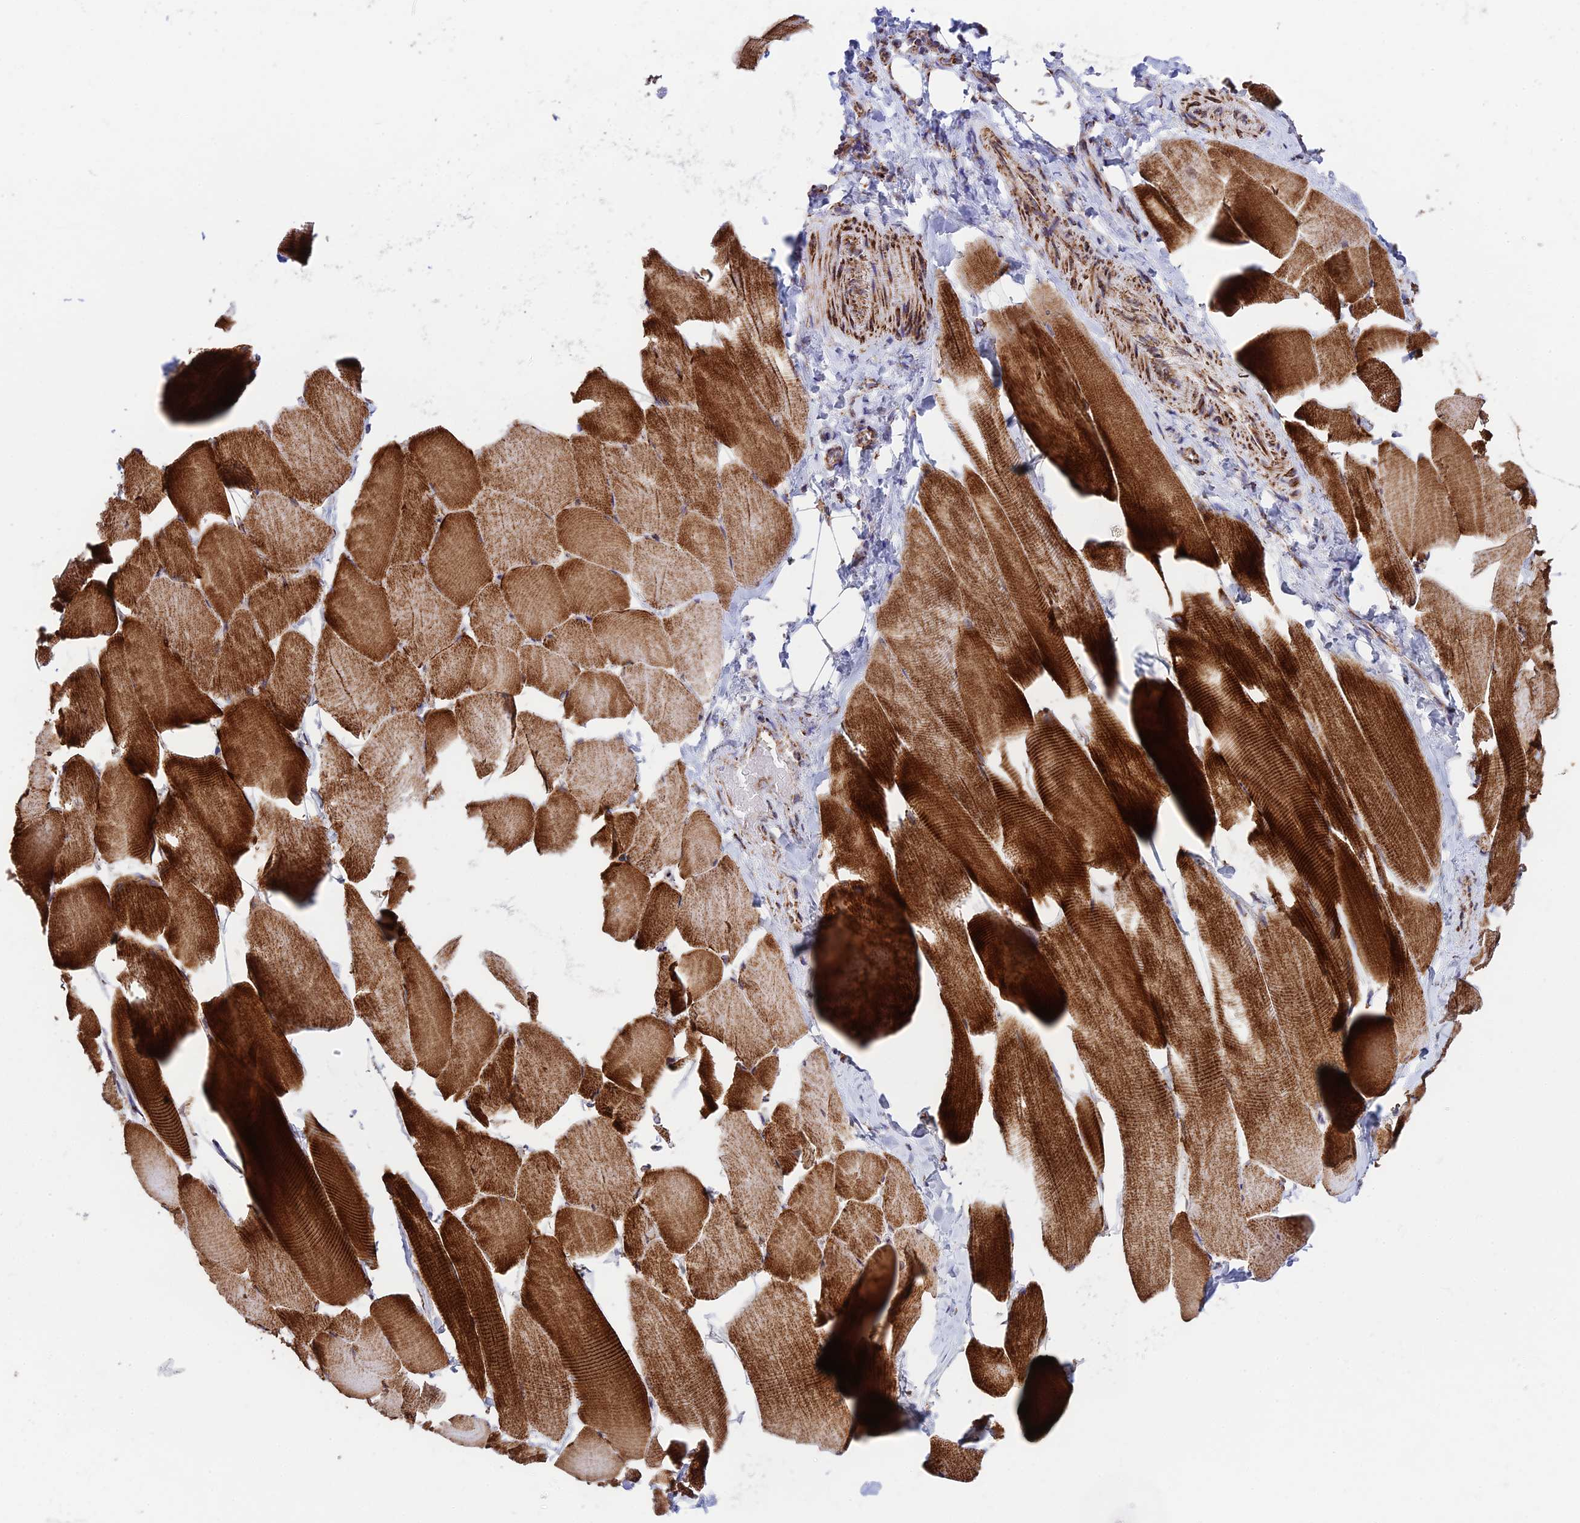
{"staining": {"intensity": "strong", "quantity": ">75%", "location": "cytoplasmic/membranous"}, "tissue": "skeletal muscle", "cell_type": "Myocytes", "image_type": "normal", "snomed": [{"axis": "morphology", "description": "Normal tissue, NOS"}, {"axis": "topography", "description": "Skeletal muscle"}], "caption": "A brown stain shows strong cytoplasmic/membranous positivity of a protein in myocytes of normal skeletal muscle.", "gene": "CHCHD3", "patient": {"sex": "male", "age": 25}}